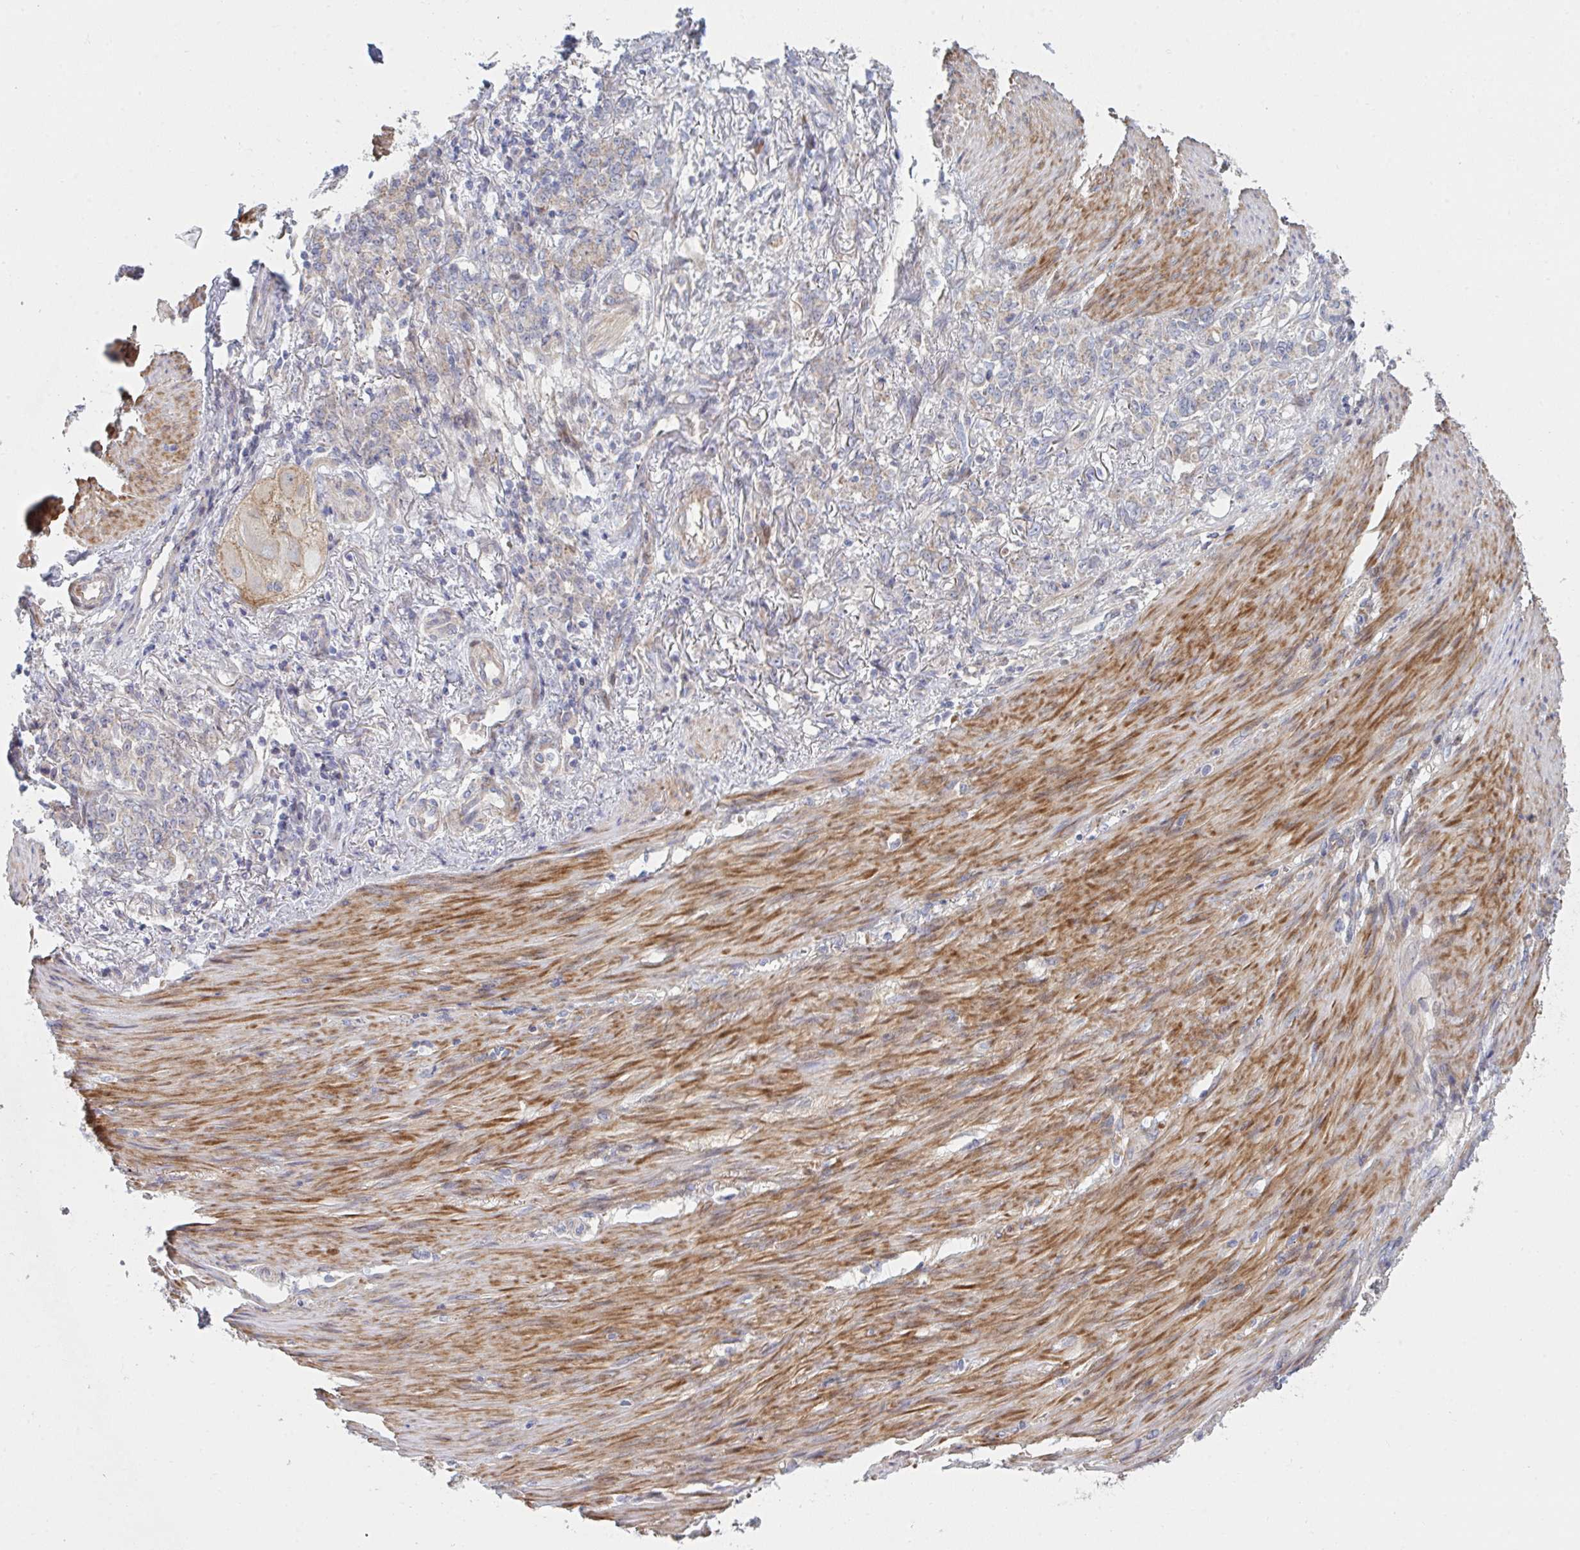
{"staining": {"intensity": "weak", "quantity": "<25%", "location": "cytoplasmic/membranous"}, "tissue": "stomach cancer", "cell_type": "Tumor cells", "image_type": "cancer", "snomed": [{"axis": "morphology", "description": "Adenocarcinoma, NOS"}, {"axis": "topography", "description": "Stomach"}], "caption": "Adenocarcinoma (stomach) was stained to show a protein in brown. There is no significant positivity in tumor cells.", "gene": "TNFSF4", "patient": {"sex": "female", "age": 79}}